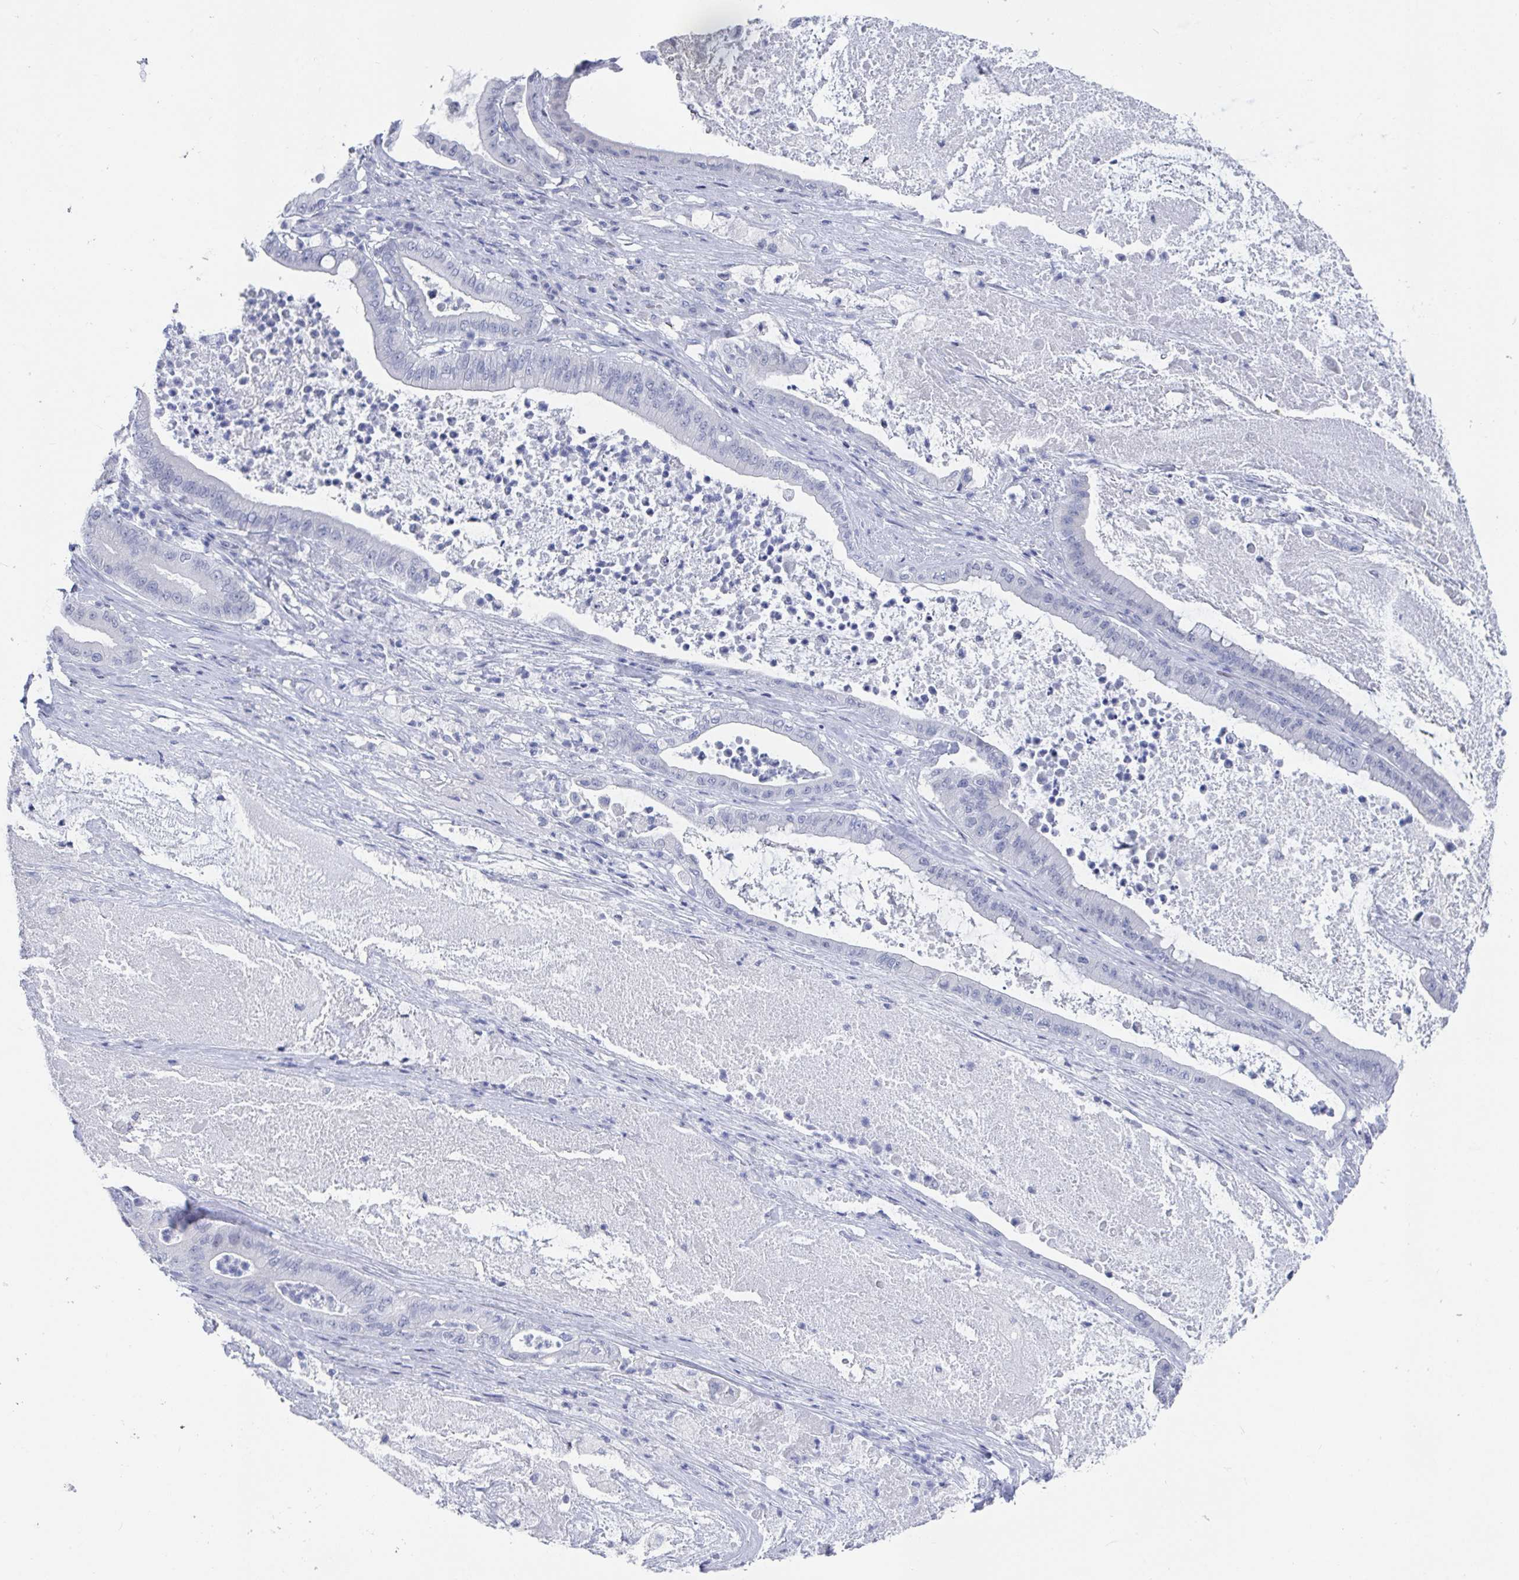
{"staining": {"intensity": "negative", "quantity": "none", "location": "none"}, "tissue": "pancreatic cancer", "cell_type": "Tumor cells", "image_type": "cancer", "snomed": [{"axis": "morphology", "description": "Adenocarcinoma, NOS"}, {"axis": "topography", "description": "Pancreas"}], "caption": "The immunohistochemistry photomicrograph has no significant positivity in tumor cells of pancreatic cancer (adenocarcinoma) tissue.", "gene": "CAMKV", "patient": {"sex": "male", "age": 71}}